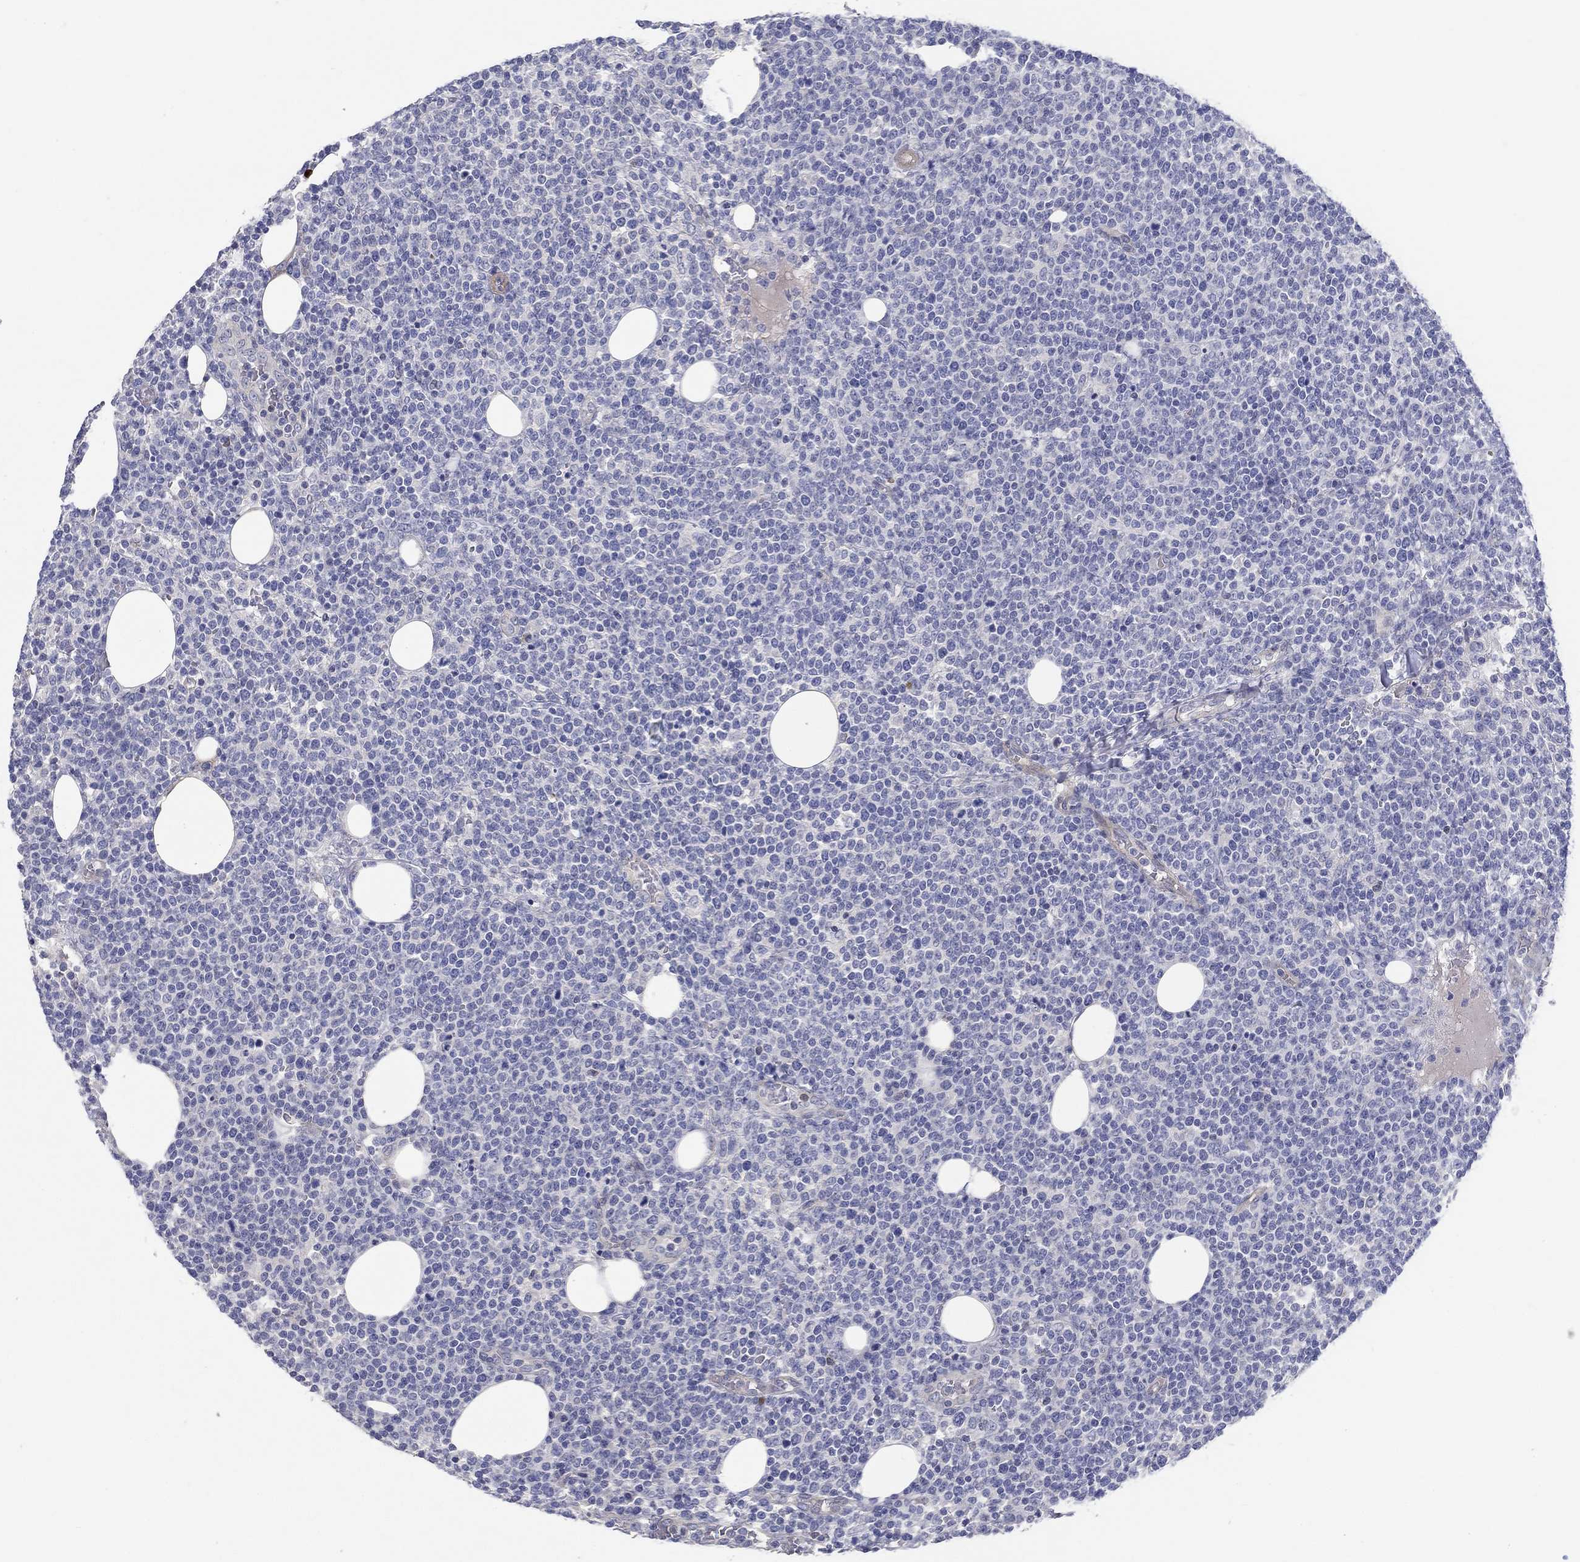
{"staining": {"intensity": "negative", "quantity": "none", "location": "none"}, "tissue": "lymphoma", "cell_type": "Tumor cells", "image_type": "cancer", "snomed": [{"axis": "morphology", "description": "Malignant lymphoma, non-Hodgkin's type, High grade"}, {"axis": "topography", "description": "Lymph node"}], "caption": "Lymphoma stained for a protein using IHC displays no positivity tumor cells.", "gene": "ERMP1", "patient": {"sex": "male", "age": 61}}